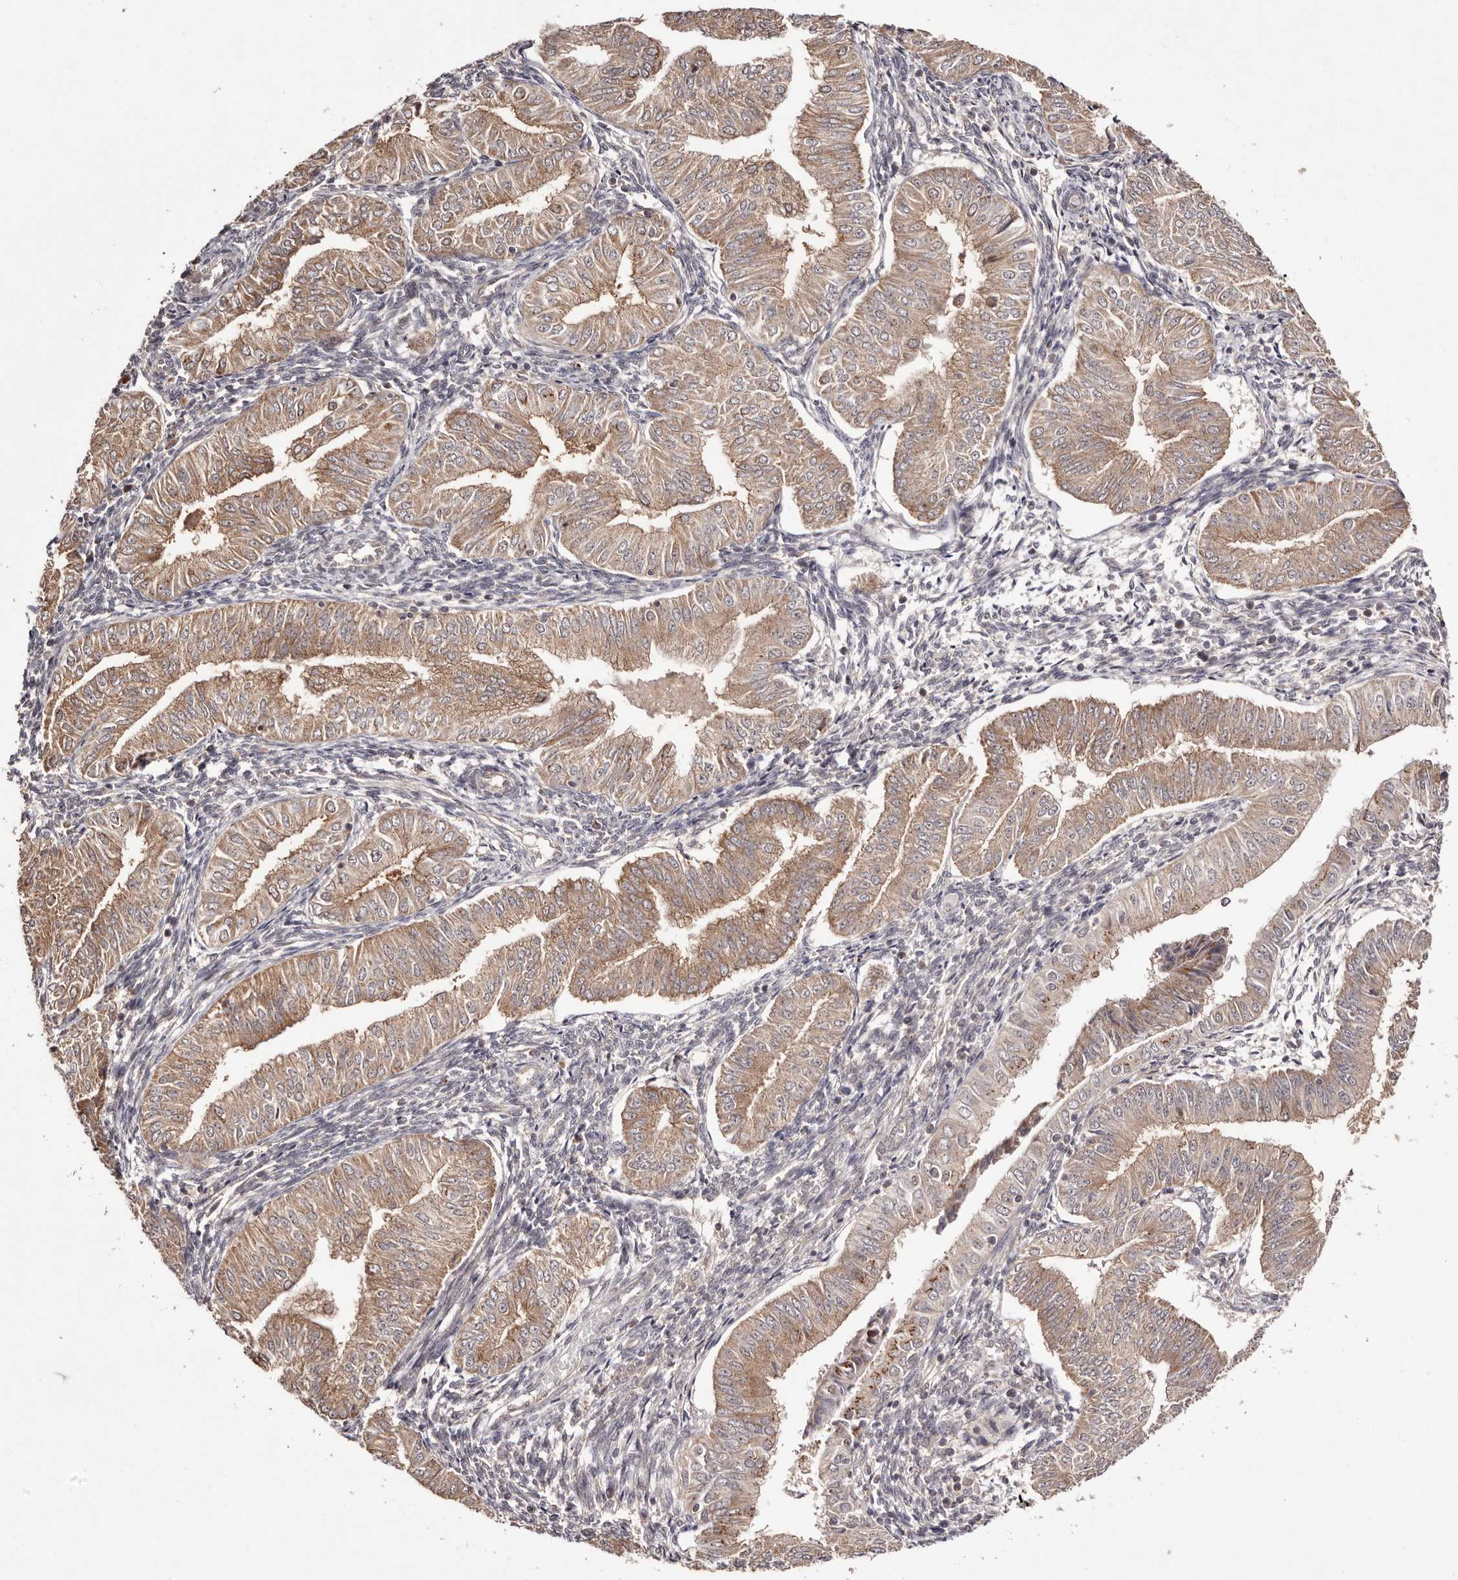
{"staining": {"intensity": "moderate", "quantity": ">75%", "location": "cytoplasmic/membranous"}, "tissue": "endometrial cancer", "cell_type": "Tumor cells", "image_type": "cancer", "snomed": [{"axis": "morphology", "description": "Normal tissue, NOS"}, {"axis": "morphology", "description": "Adenocarcinoma, NOS"}, {"axis": "topography", "description": "Endometrium"}], "caption": "The histopathology image demonstrates immunohistochemical staining of endometrial adenocarcinoma. There is moderate cytoplasmic/membranous staining is identified in approximately >75% of tumor cells. The staining was performed using DAB (3,3'-diaminobenzidine), with brown indicating positive protein expression. Nuclei are stained blue with hematoxylin.", "gene": "EGR3", "patient": {"sex": "female", "age": 53}}